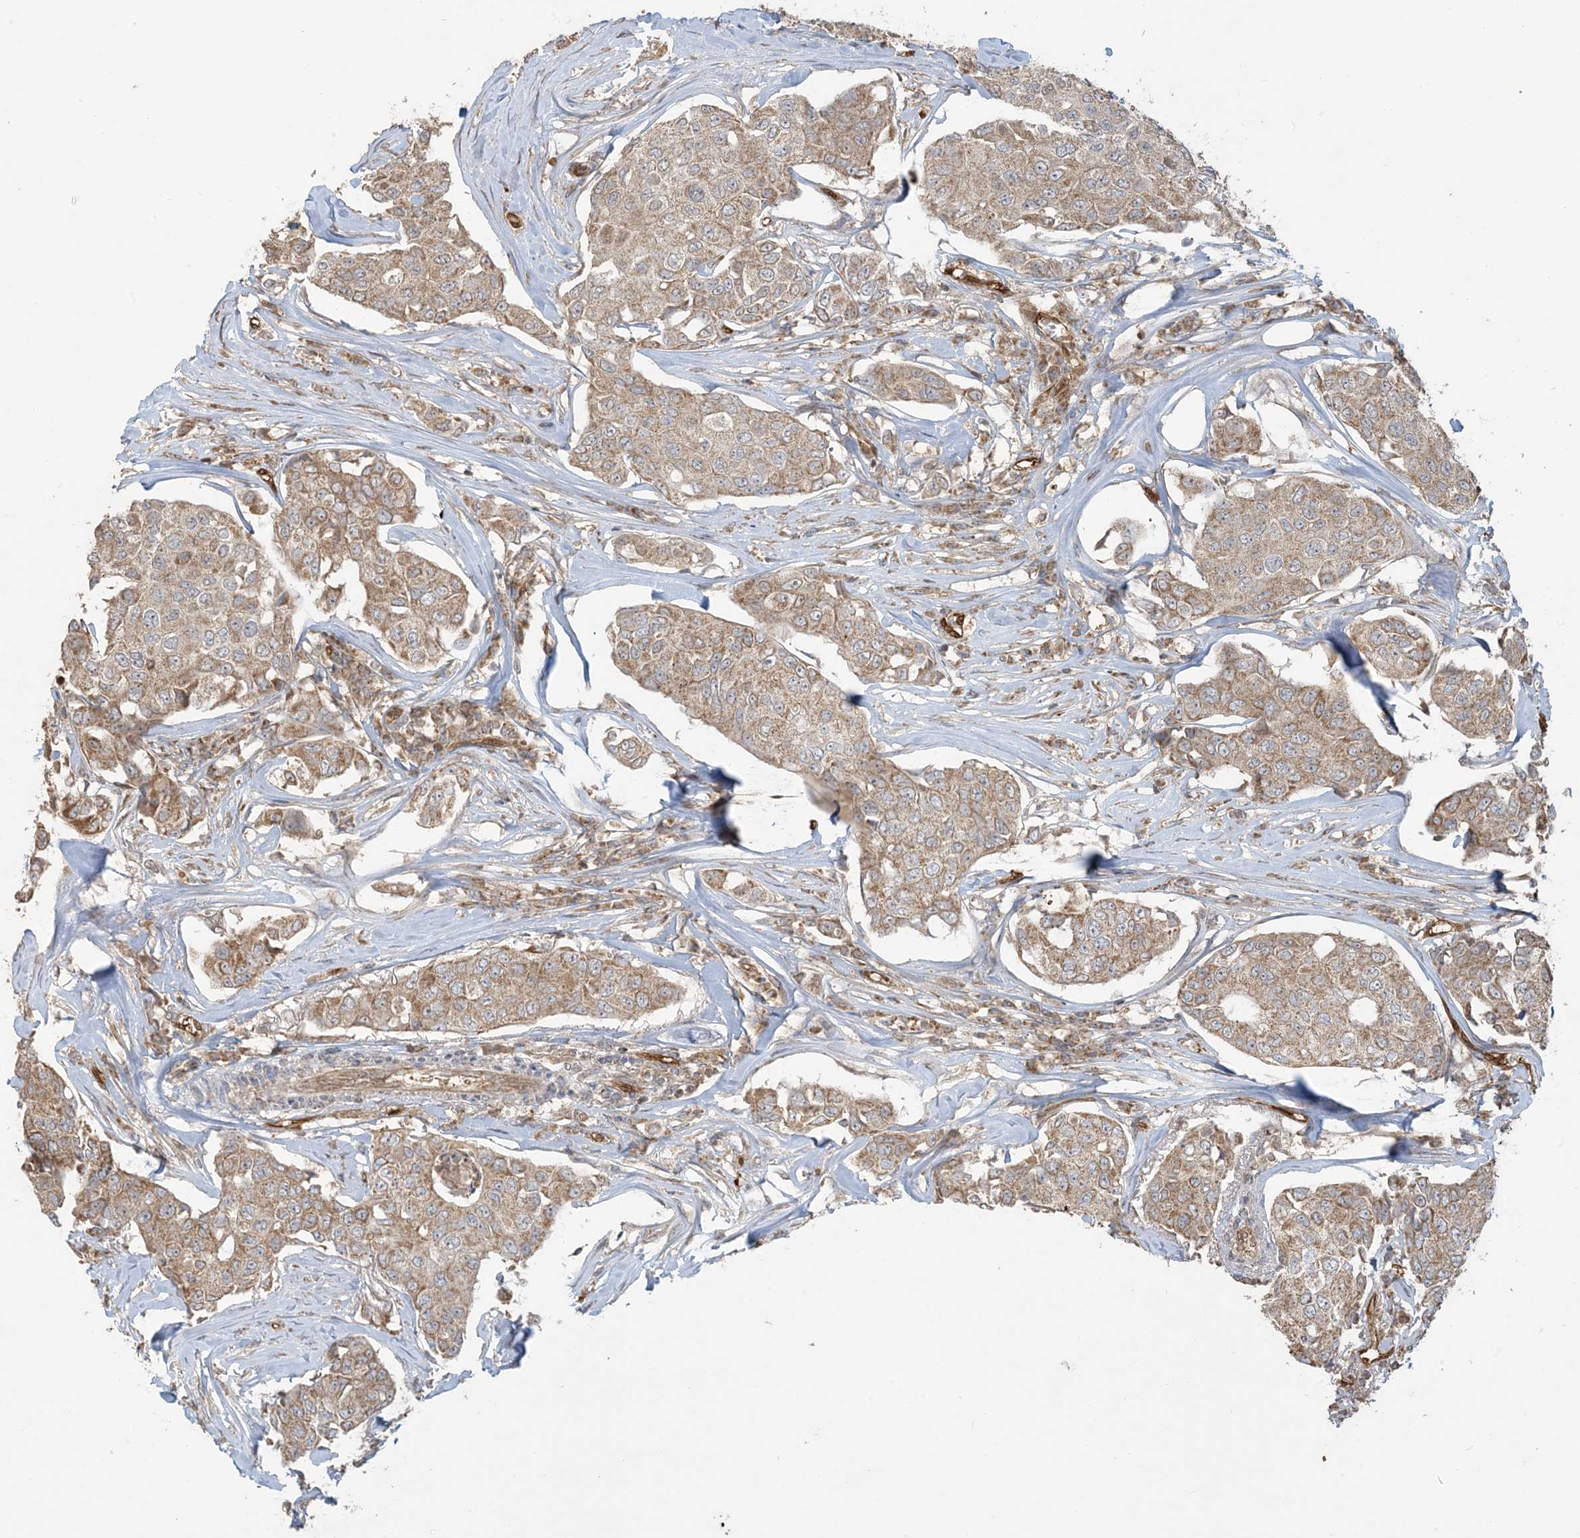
{"staining": {"intensity": "weak", "quantity": ">75%", "location": "cytoplasmic/membranous"}, "tissue": "breast cancer", "cell_type": "Tumor cells", "image_type": "cancer", "snomed": [{"axis": "morphology", "description": "Duct carcinoma"}, {"axis": "topography", "description": "Breast"}], "caption": "Weak cytoplasmic/membranous positivity for a protein is identified in about >75% of tumor cells of breast cancer (invasive ductal carcinoma) using immunohistochemistry (IHC).", "gene": "PPM1F", "patient": {"sex": "female", "age": 80}}